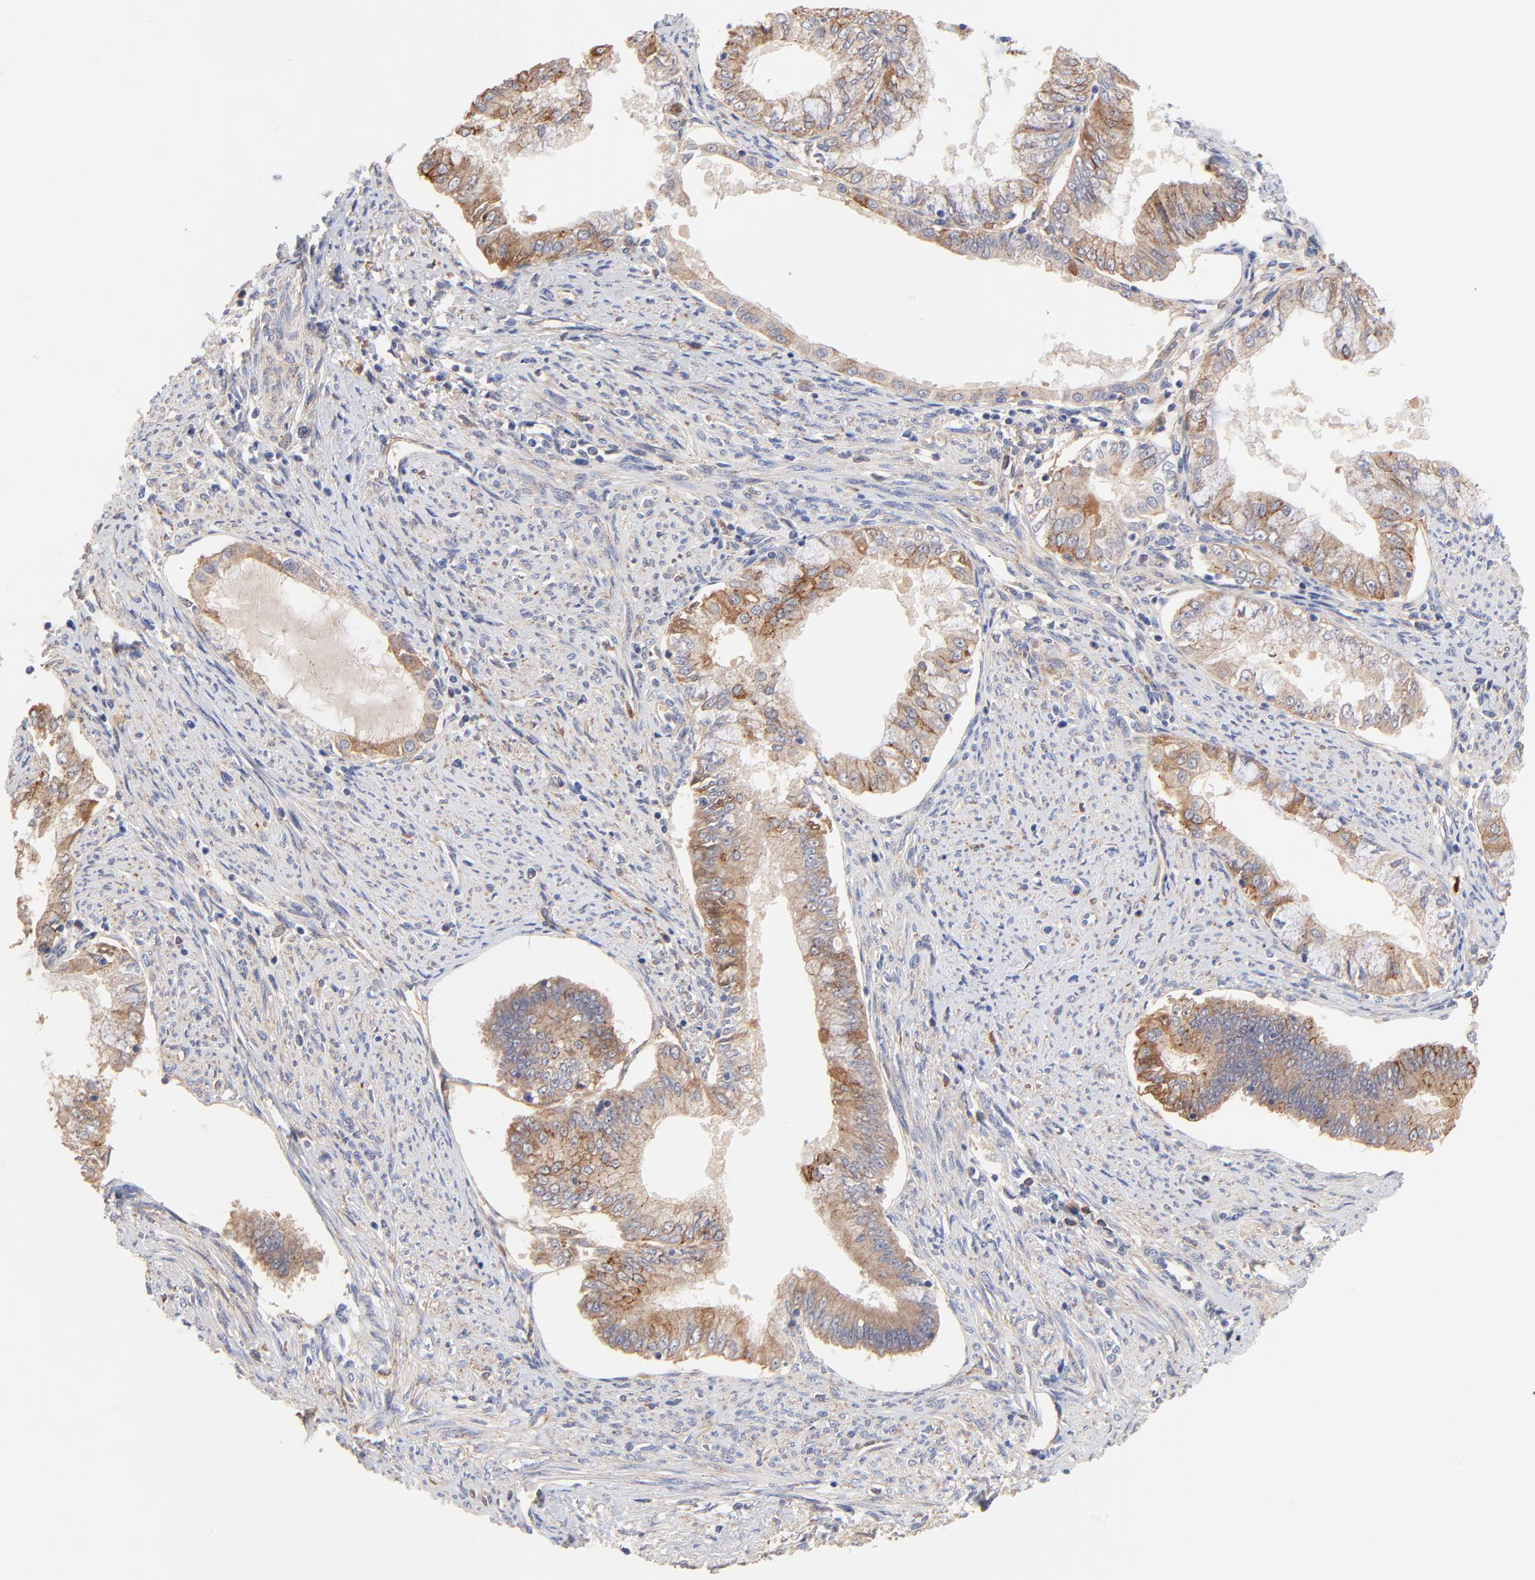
{"staining": {"intensity": "moderate", "quantity": ">75%", "location": "cytoplasmic/membranous"}, "tissue": "endometrial cancer", "cell_type": "Tumor cells", "image_type": "cancer", "snomed": [{"axis": "morphology", "description": "Adenocarcinoma, NOS"}, {"axis": "topography", "description": "Endometrium"}], "caption": "Immunohistochemistry (IHC) (DAB) staining of endometrial cancer (adenocarcinoma) shows moderate cytoplasmic/membranous protein staining in approximately >75% of tumor cells.", "gene": "PTK7", "patient": {"sex": "female", "age": 76}}